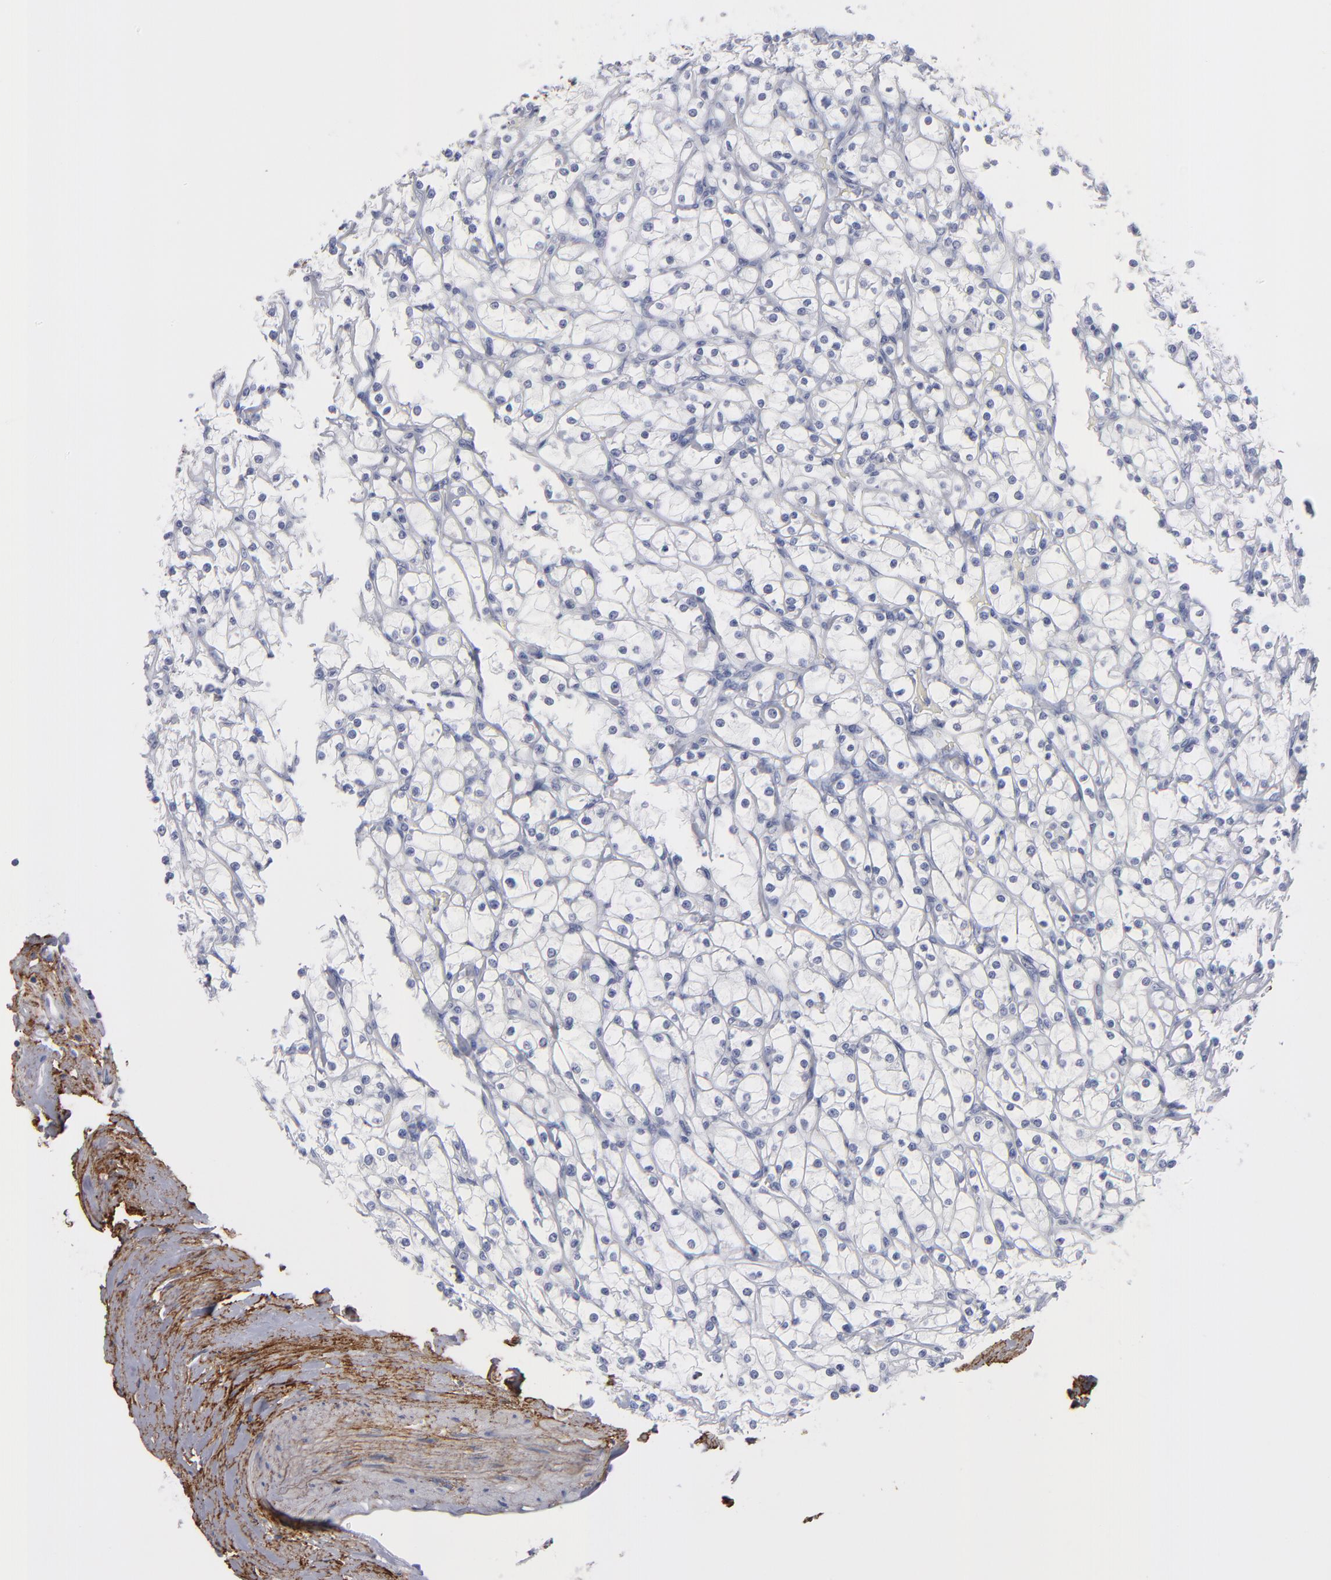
{"staining": {"intensity": "negative", "quantity": "none", "location": "none"}, "tissue": "renal cancer", "cell_type": "Tumor cells", "image_type": "cancer", "snomed": [{"axis": "morphology", "description": "Adenocarcinoma, NOS"}, {"axis": "topography", "description": "Kidney"}], "caption": "Tumor cells are negative for brown protein staining in renal cancer.", "gene": "EMILIN1", "patient": {"sex": "female", "age": 73}}